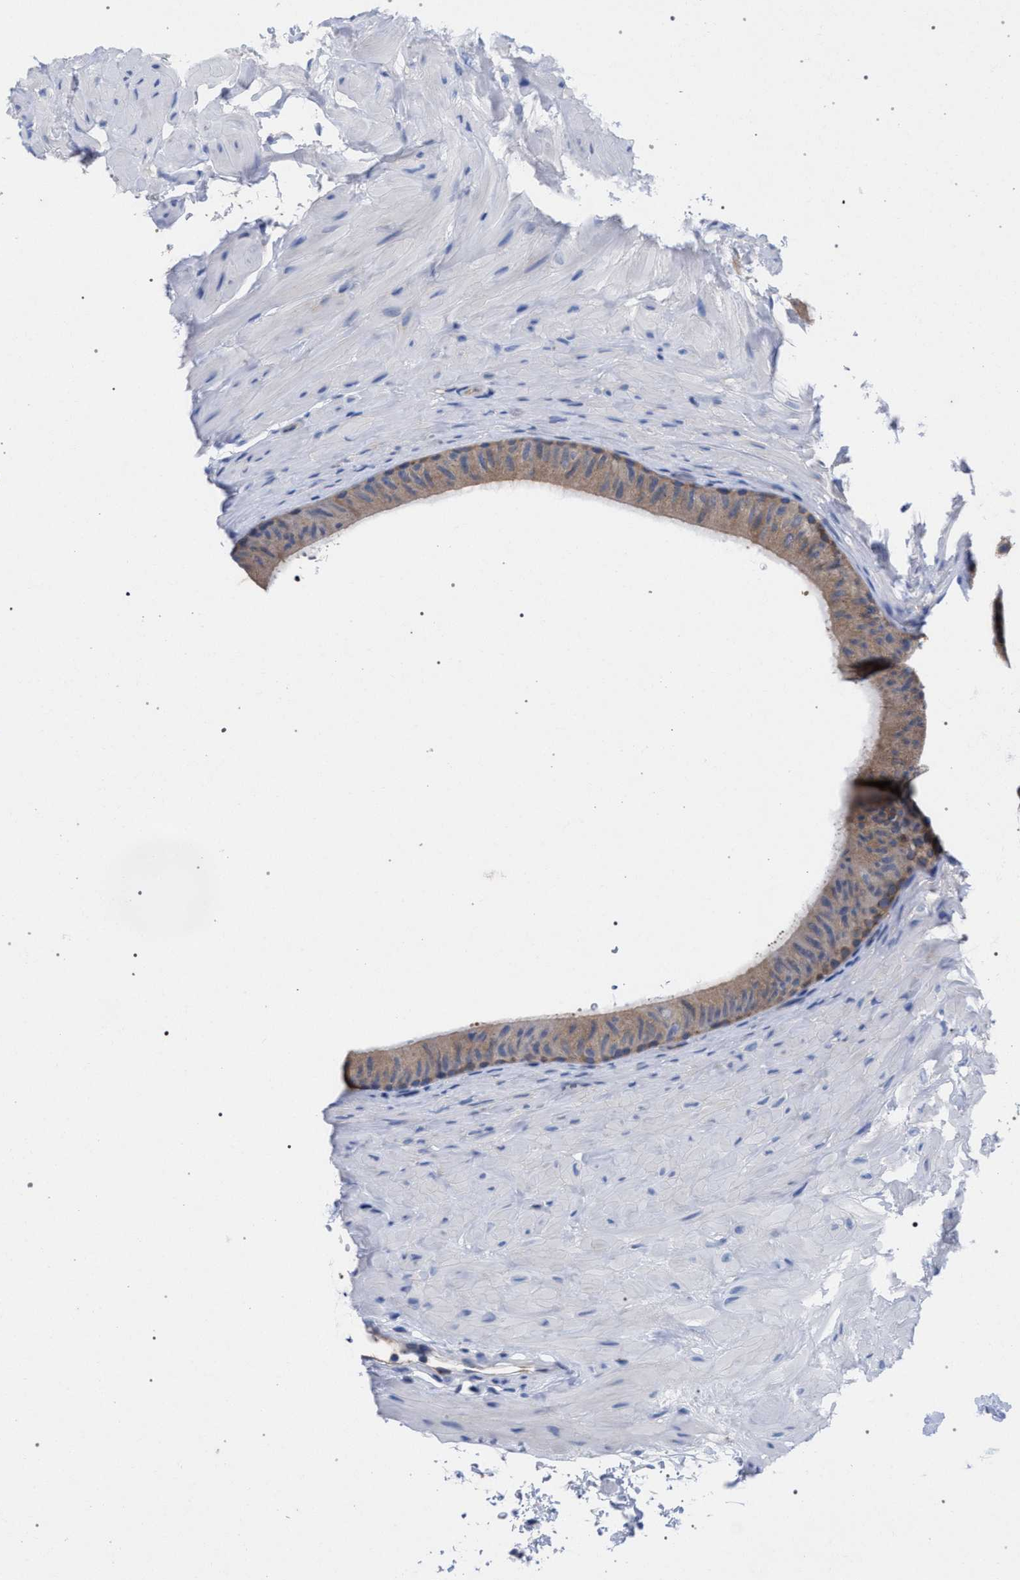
{"staining": {"intensity": "weak", "quantity": "25%-75%", "location": "cytoplasmic/membranous"}, "tissue": "epididymis", "cell_type": "Glandular cells", "image_type": "normal", "snomed": [{"axis": "morphology", "description": "Normal tissue, NOS"}, {"axis": "topography", "description": "Epididymis"}], "caption": "Protein expression by immunohistochemistry reveals weak cytoplasmic/membranous expression in about 25%-75% of glandular cells in normal epididymis. (DAB (3,3'-diaminobenzidine) IHC, brown staining for protein, blue staining for nuclei).", "gene": "GMPR", "patient": {"sex": "male", "age": 34}}